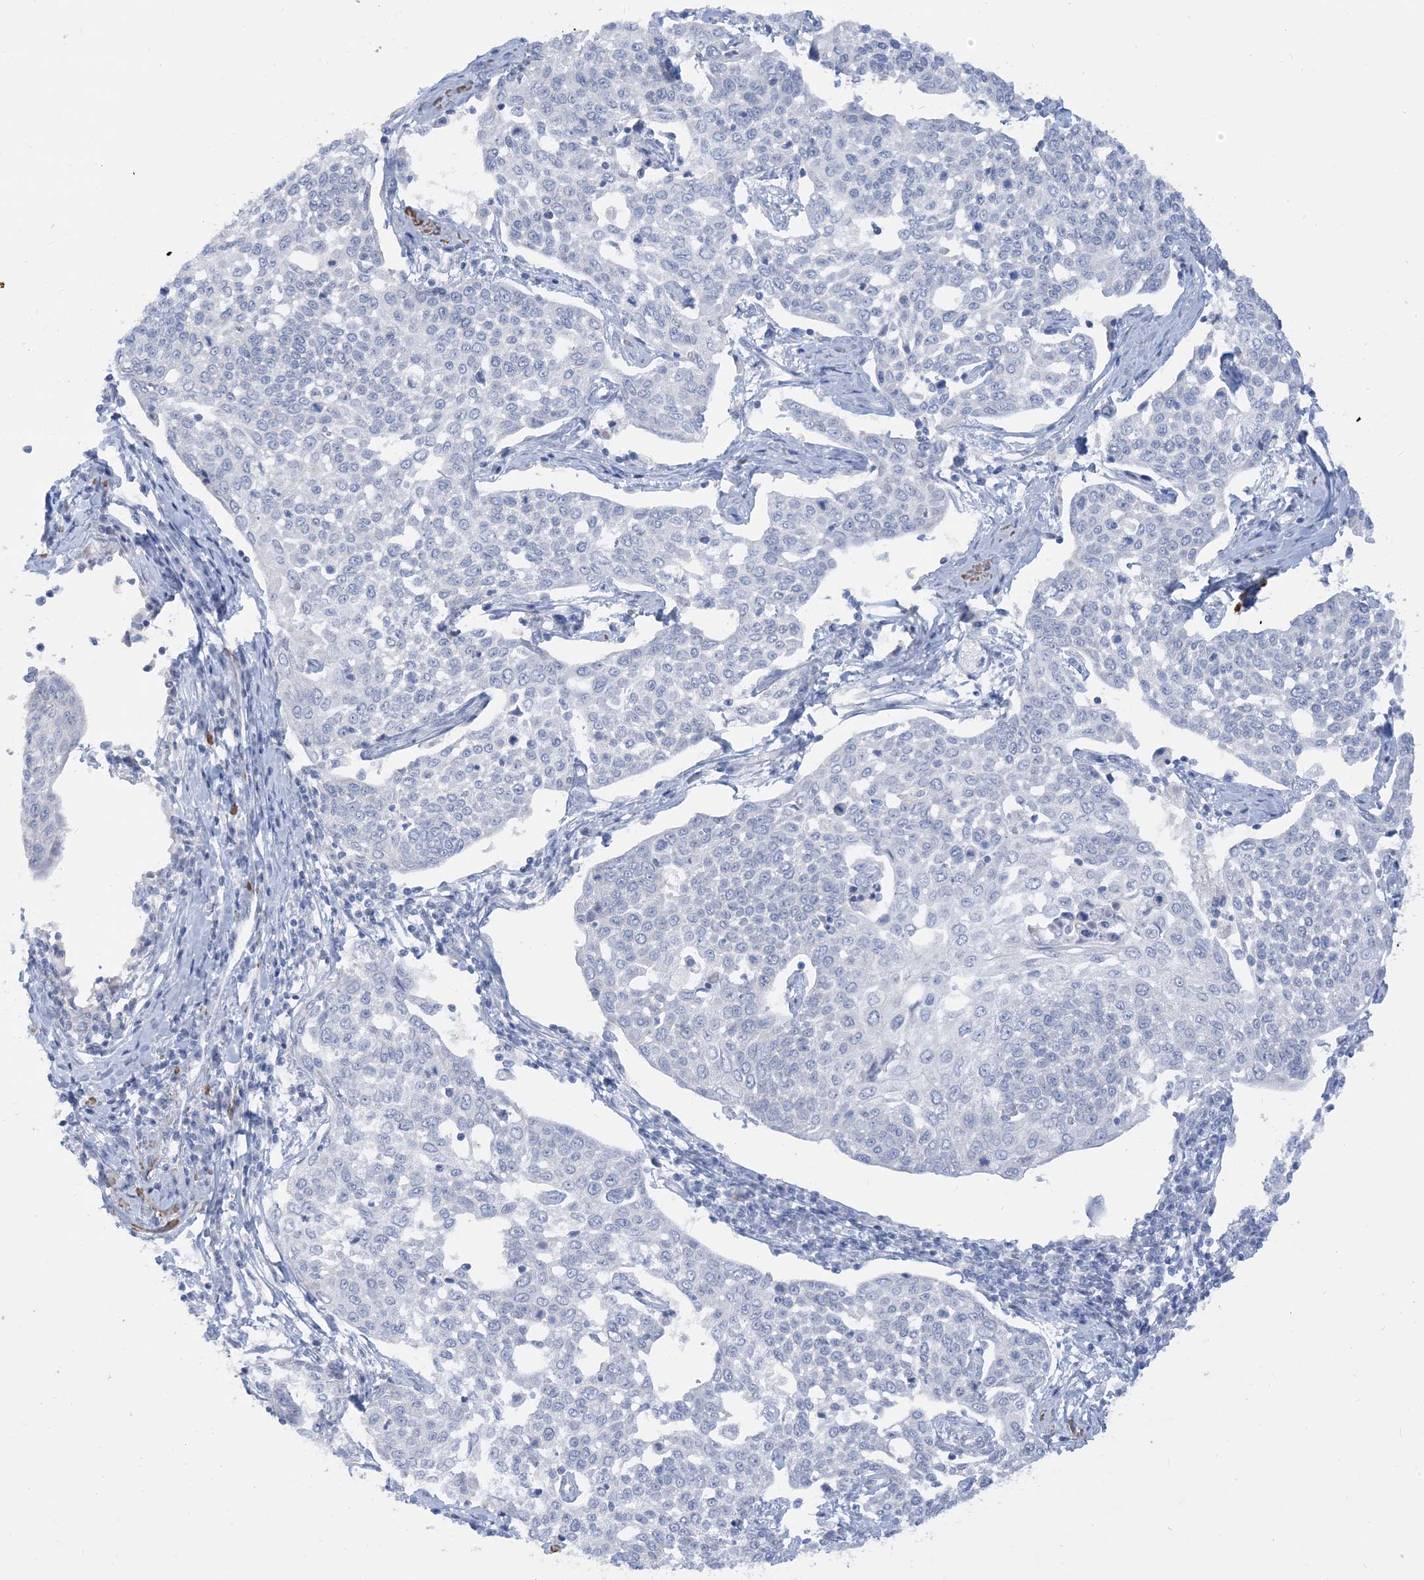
{"staining": {"intensity": "negative", "quantity": "none", "location": "none"}, "tissue": "cervical cancer", "cell_type": "Tumor cells", "image_type": "cancer", "snomed": [{"axis": "morphology", "description": "Squamous cell carcinoma, NOS"}, {"axis": "topography", "description": "Cervix"}], "caption": "Tumor cells show no significant protein positivity in cervical cancer. (Stains: DAB immunohistochemistry with hematoxylin counter stain, Microscopy: brightfield microscopy at high magnification).", "gene": "MARS2", "patient": {"sex": "female", "age": 34}}